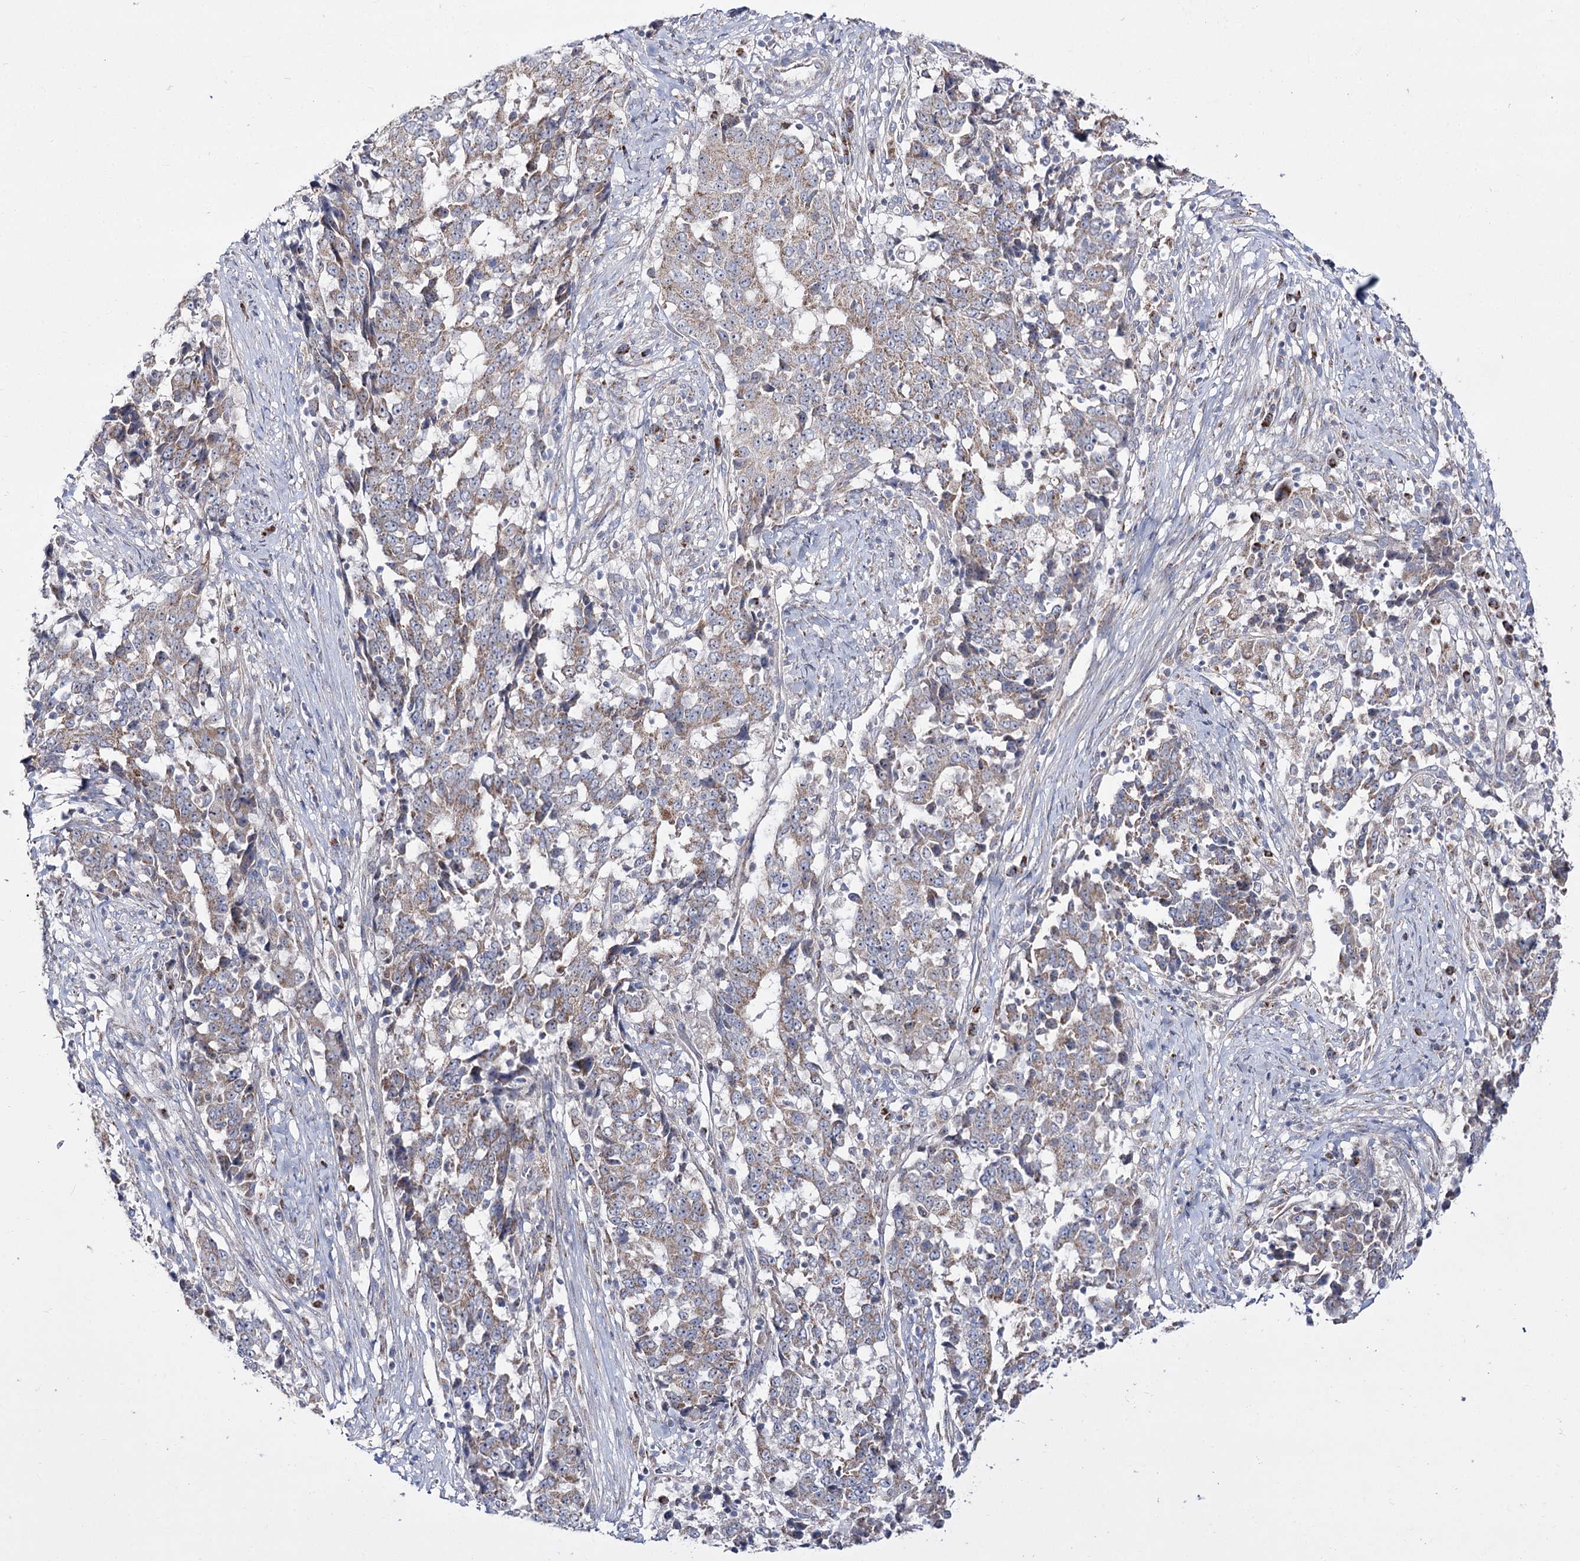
{"staining": {"intensity": "weak", "quantity": ">75%", "location": "cytoplasmic/membranous"}, "tissue": "stomach cancer", "cell_type": "Tumor cells", "image_type": "cancer", "snomed": [{"axis": "morphology", "description": "Adenocarcinoma, NOS"}, {"axis": "topography", "description": "Stomach"}], "caption": "There is low levels of weak cytoplasmic/membranous staining in tumor cells of stomach cancer, as demonstrated by immunohistochemical staining (brown color).", "gene": "NADK2", "patient": {"sex": "male", "age": 59}}